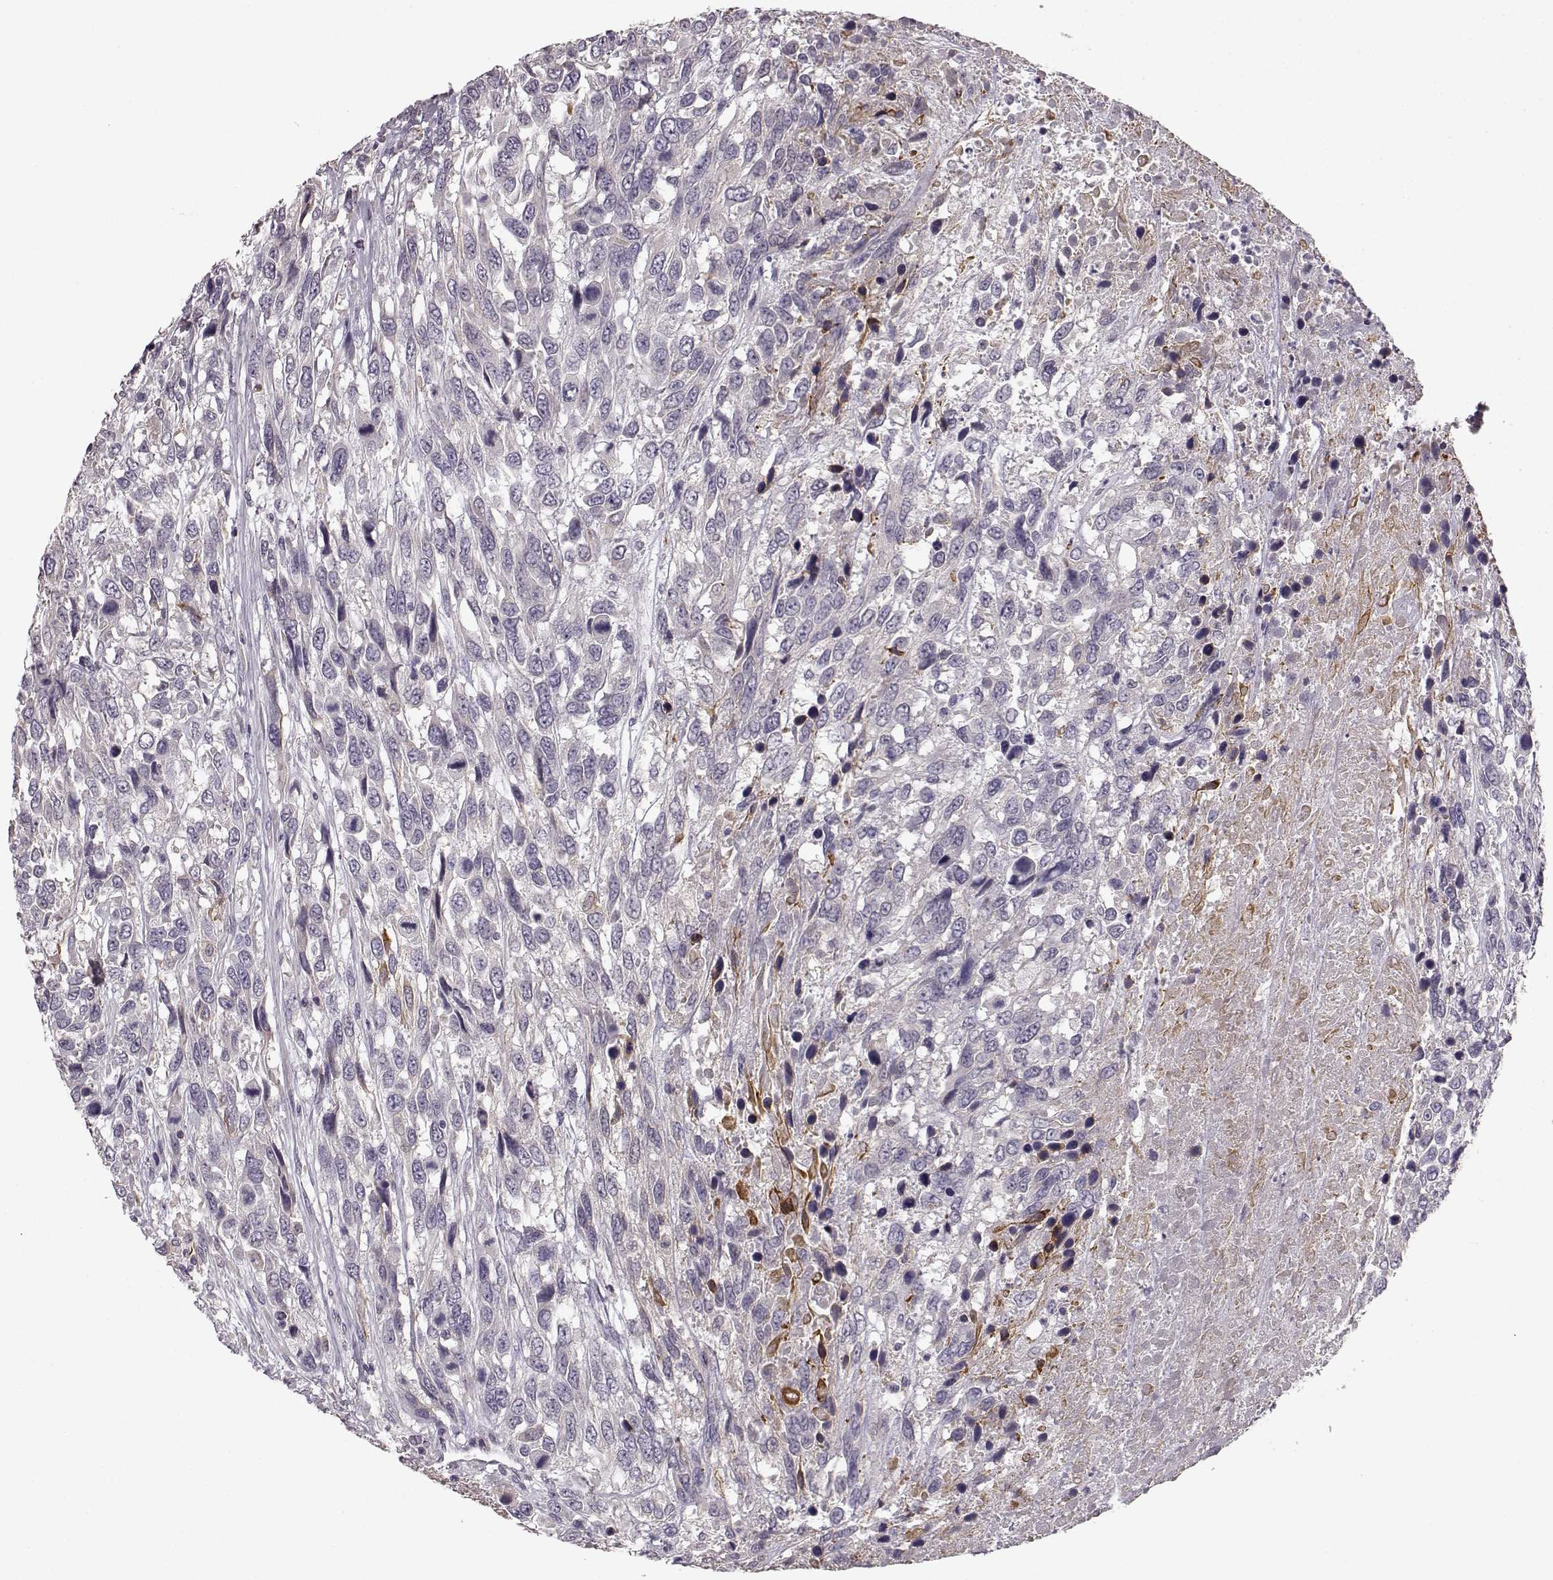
{"staining": {"intensity": "negative", "quantity": "none", "location": "none"}, "tissue": "urothelial cancer", "cell_type": "Tumor cells", "image_type": "cancer", "snomed": [{"axis": "morphology", "description": "Urothelial carcinoma, High grade"}, {"axis": "topography", "description": "Urinary bladder"}], "caption": "IHC histopathology image of neoplastic tissue: urothelial cancer stained with DAB (3,3'-diaminobenzidine) demonstrates no significant protein staining in tumor cells.", "gene": "GHR", "patient": {"sex": "female", "age": 70}}